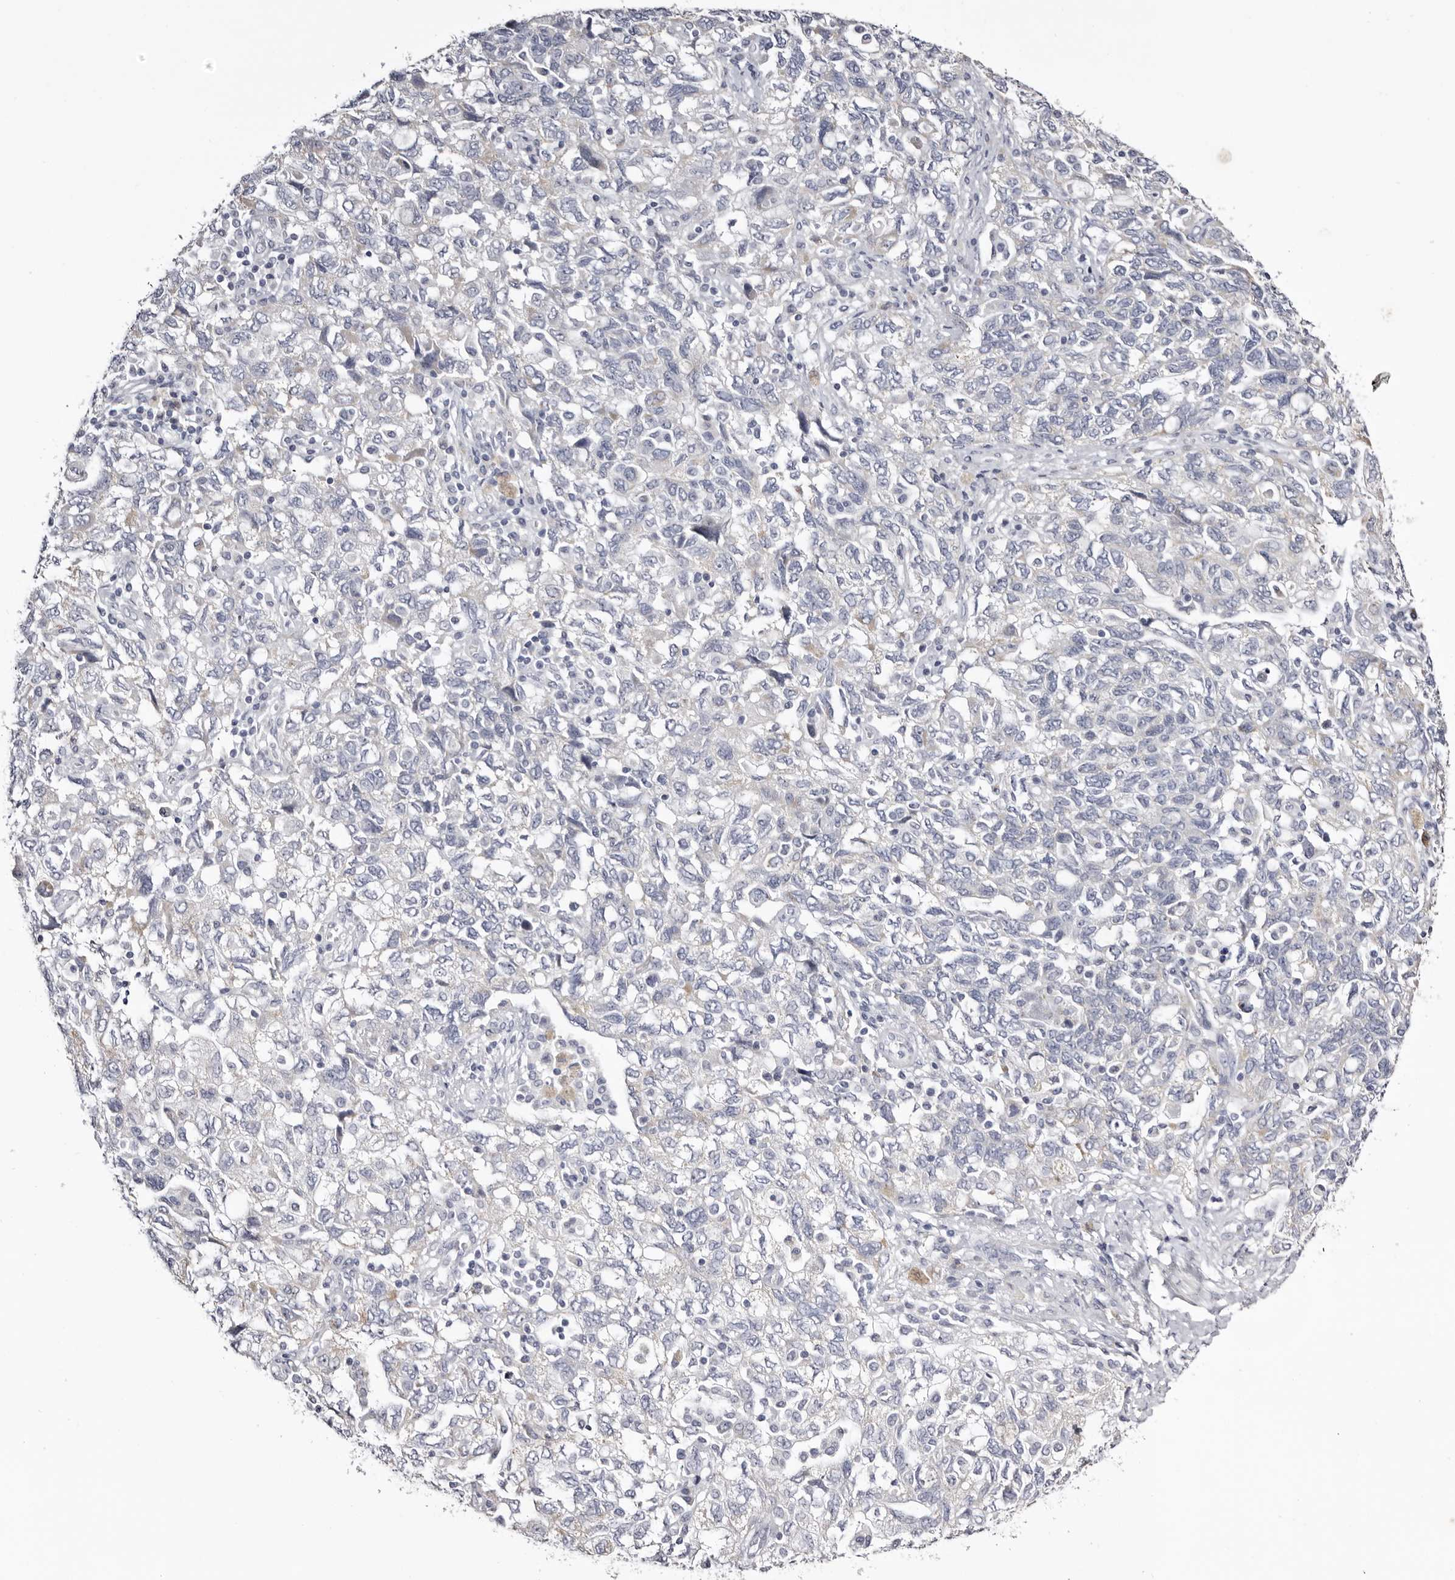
{"staining": {"intensity": "negative", "quantity": "none", "location": "none"}, "tissue": "ovarian cancer", "cell_type": "Tumor cells", "image_type": "cancer", "snomed": [{"axis": "morphology", "description": "Carcinoma, NOS"}, {"axis": "morphology", "description": "Cystadenocarcinoma, serous, NOS"}, {"axis": "topography", "description": "Ovary"}], "caption": "An IHC micrograph of ovarian cancer is shown. There is no staining in tumor cells of ovarian cancer.", "gene": "CASQ1", "patient": {"sex": "female", "age": 69}}